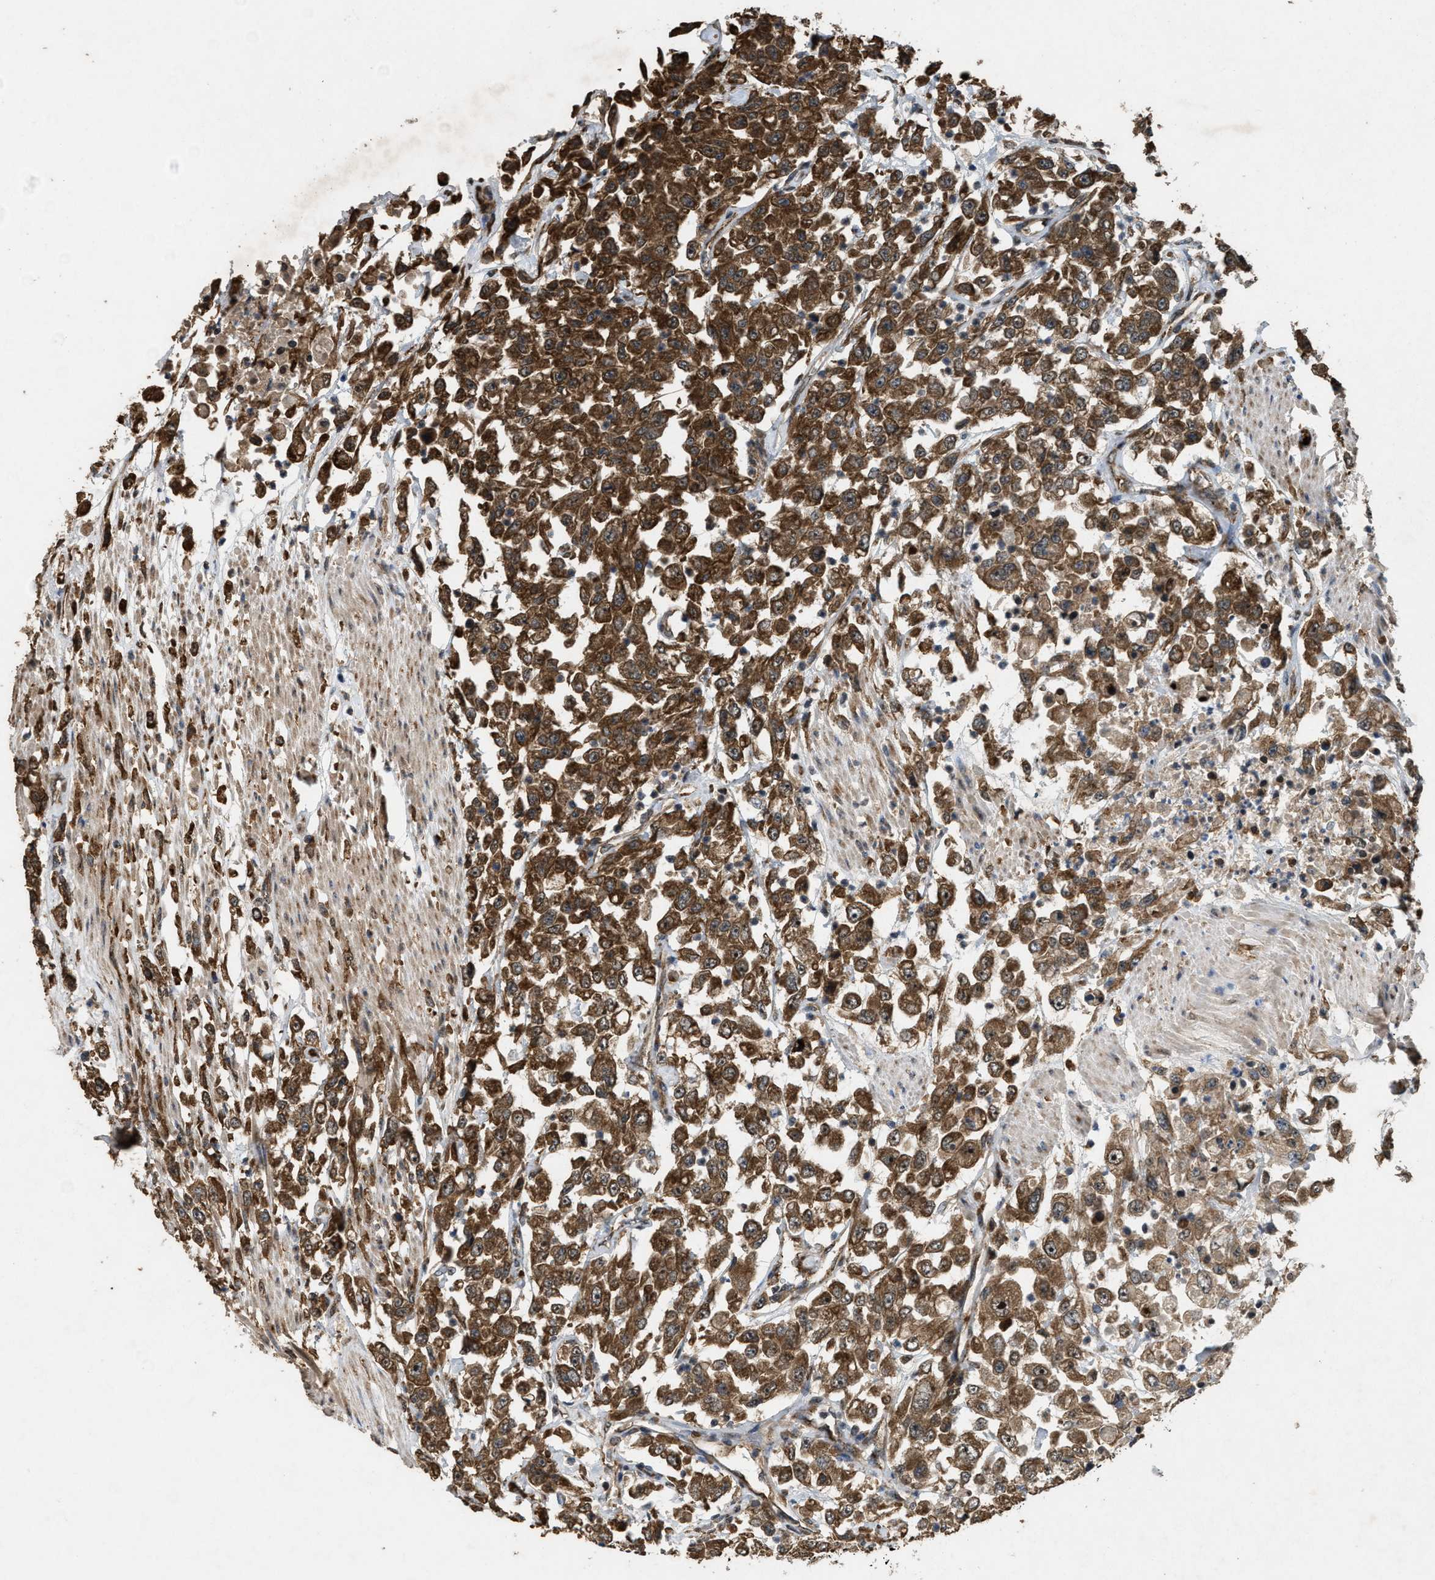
{"staining": {"intensity": "strong", "quantity": ">75%", "location": "cytoplasmic/membranous"}, "tissue": "urothelial cancer", "cell_type": "Tumor cells", "image_type": "cancer", "snomed": [{"axis": "morphology", "description": "Urothelial carcinoma, High grade"}, {"axis": "topography", "description": "Urinary bladder"}], "caption": "Protein expression analysis of human urothelial carcinoma (high-grade) reveals strong cytoplasmic/membranous positivity in approximately >75% of tumor cells.", "gene": "ARHGEF5", "patient": {"sex": "male", "age": 46}}